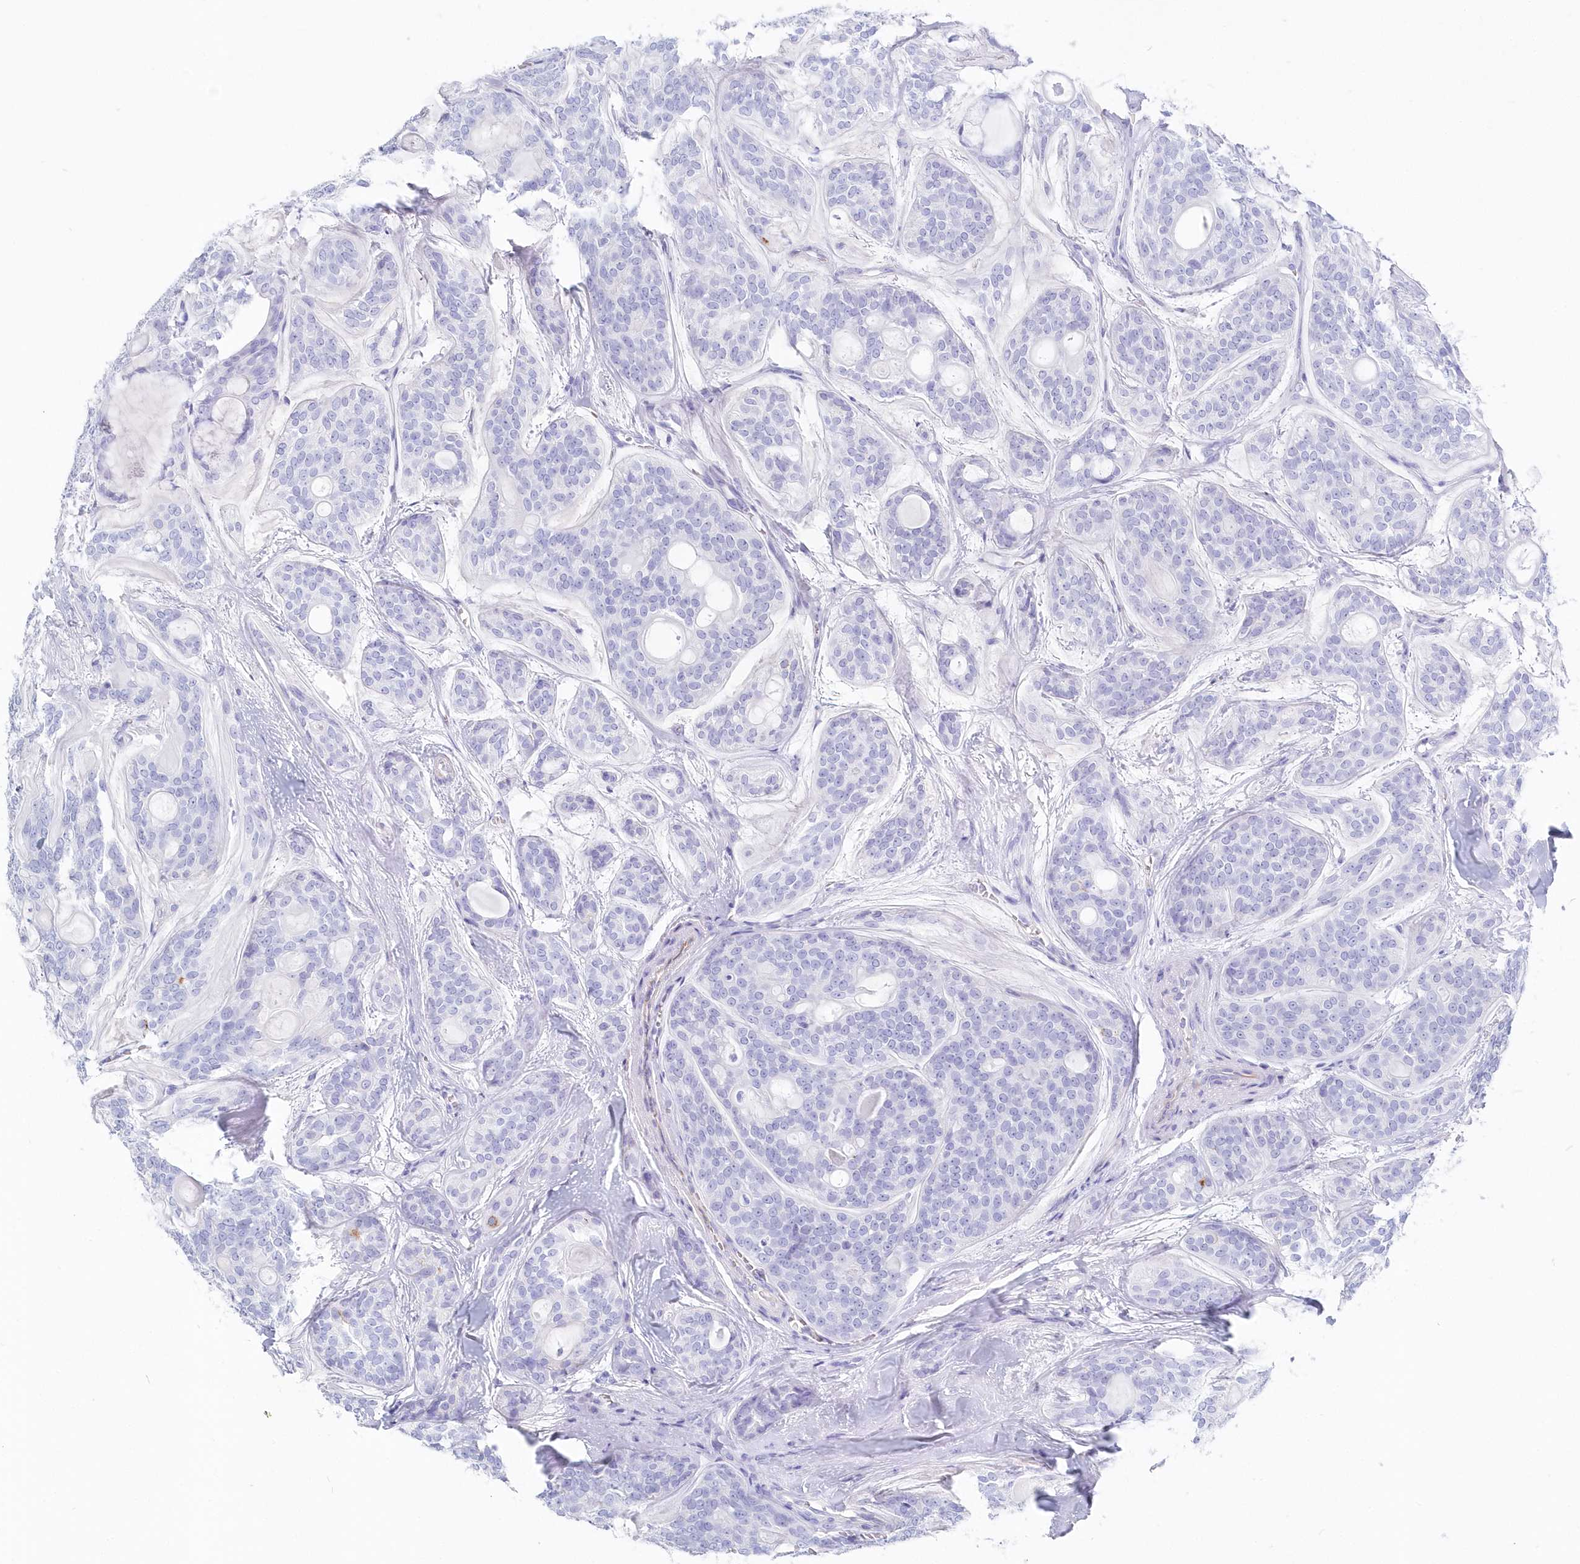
{"staining": {"intensity": "negative", "quantity": "none", "location": "none"}, "tissue": "head and neck cancer", "cell_type": "Tumor cells", "image_type": "cancer", "snomed": [{"axis": "morphology", "description": "Adenocarcinoma, NOS"}, {"axis": "topography", "description": "Head-Neck"}], "caption": "IHC of human adenocarcinoma (head and neck) reveals no positivity in tumor cells.", "gene": "CSNK1G2", "patient": {"sex": "male", "age": 66}}